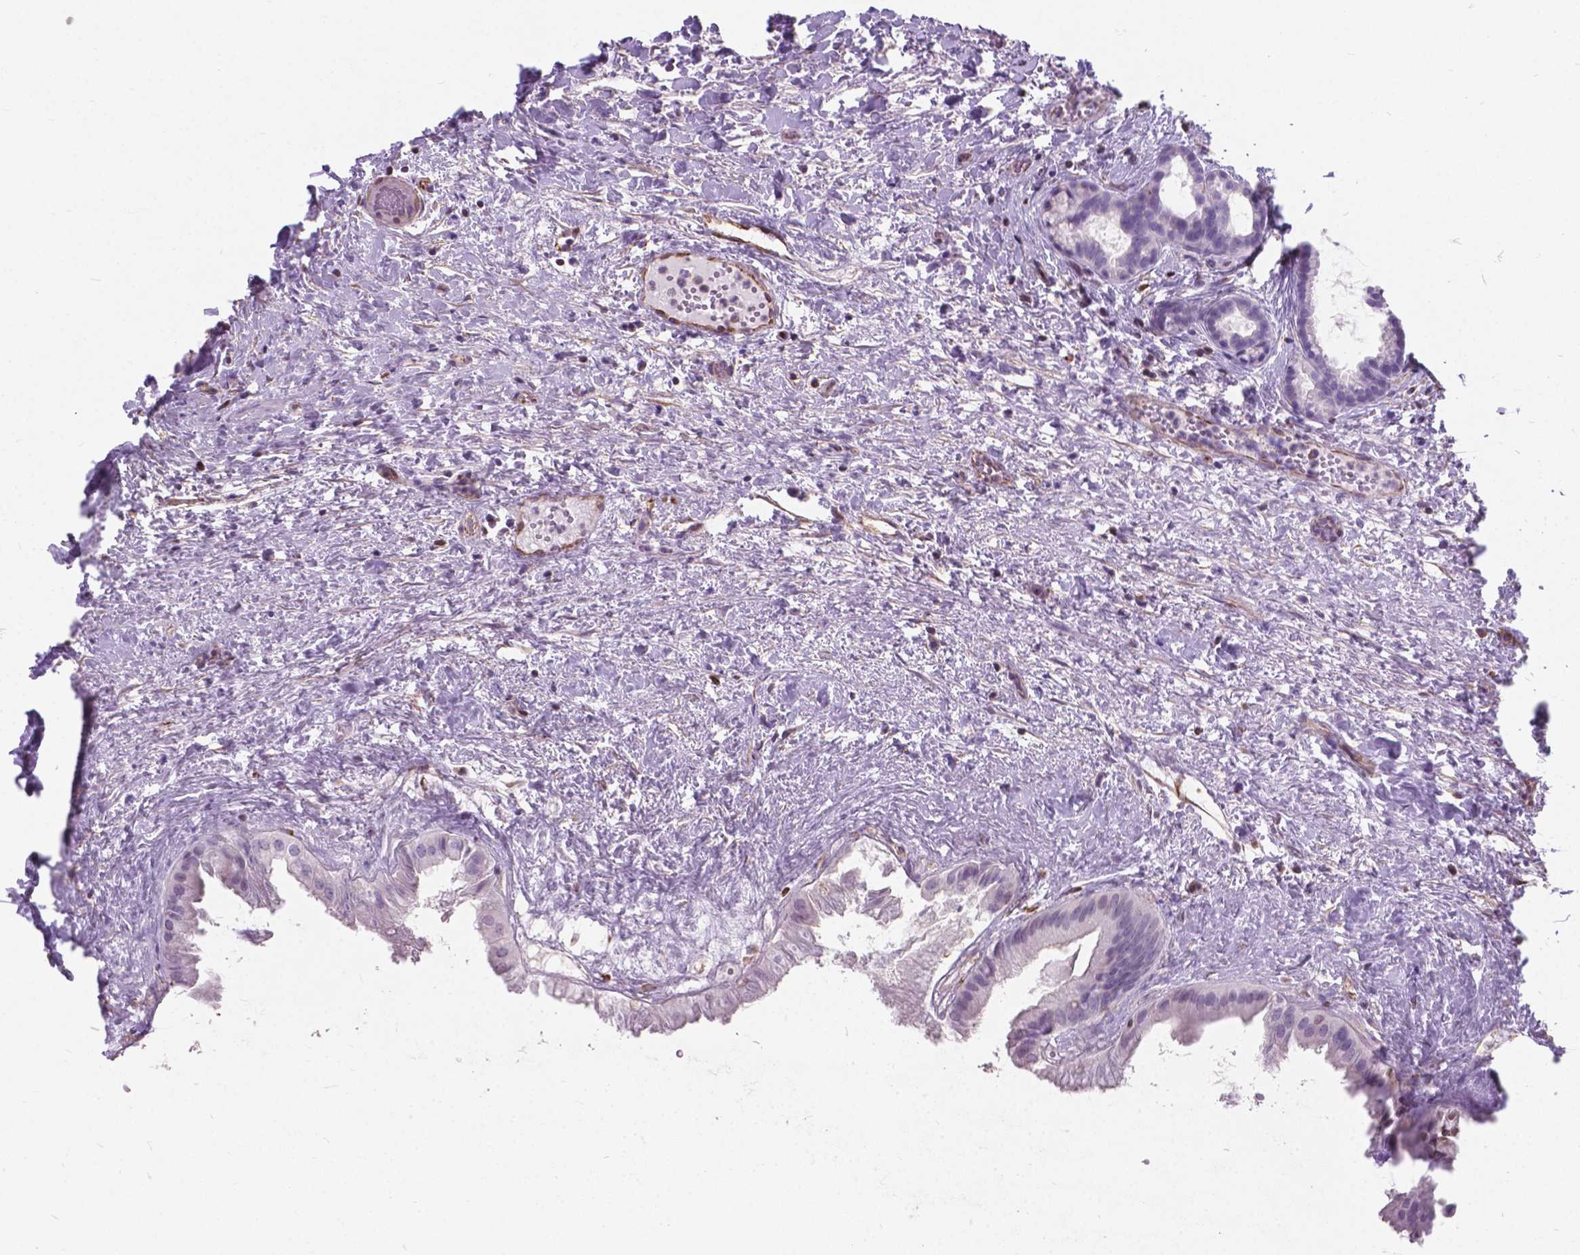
{"staining": {"intensity": "negative", "quantity": "none", "location": "none"}, "tissue": "gallbladder", "cell_type": "Glandular cells", "image_type": "normal", "snomed": [{"axis": "morphology", "description": "Normal tissue, NOS"}, {"axis": "topography", "description": "Gallbladder"}], "caption": "A high-resolution micrograph shows immunohistochemistry staining of normal gallbladder, which displays no significant positivity in glandular cells.", "gene": "AMOT", "patient": {"sex": "male", "age": 70}}